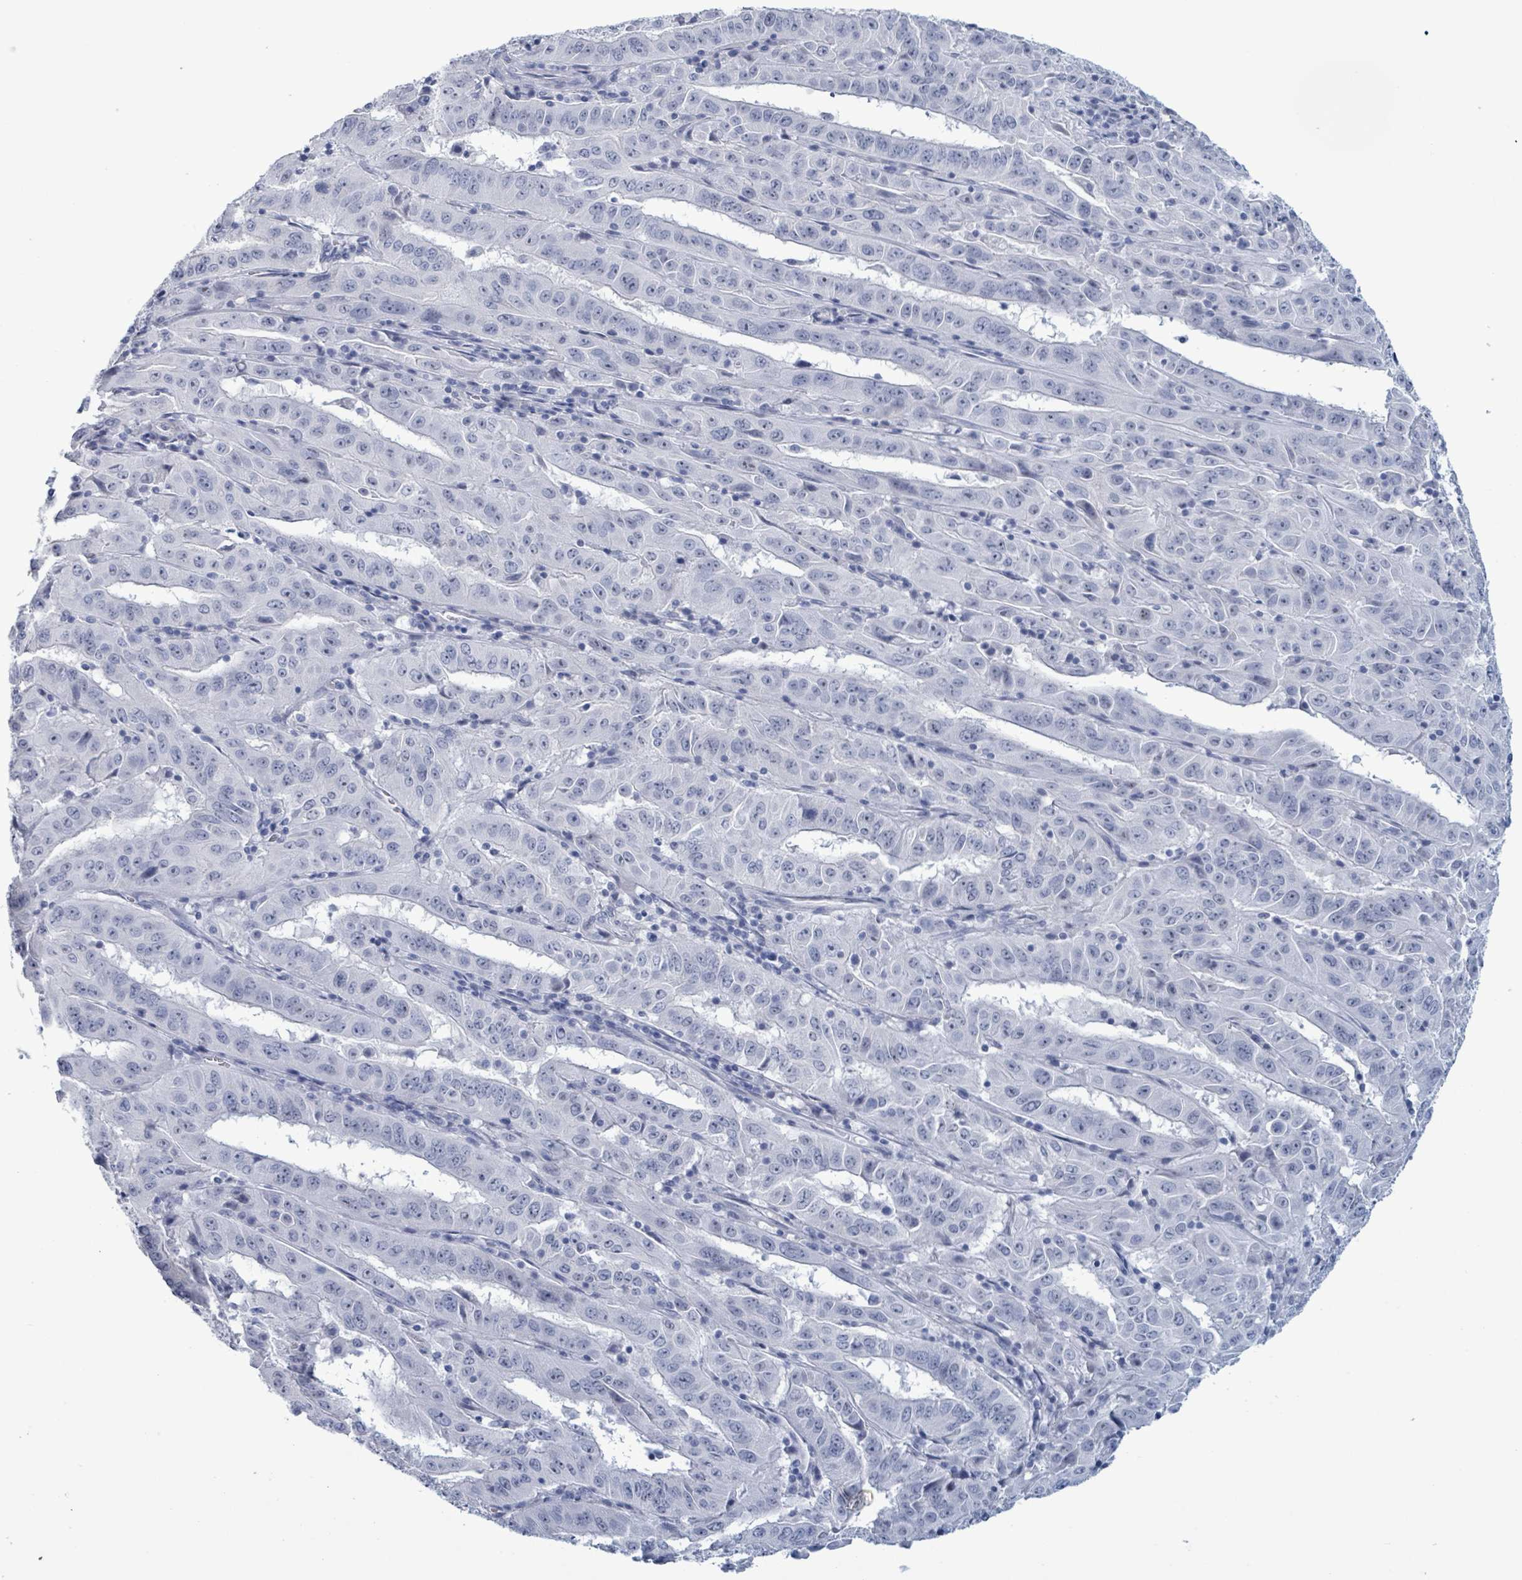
{"staining": {"intensity": "negative", "quantity": "none", "location": "none"}, "tissue": "pancreatic cancer", "cell_type": "Tumor cells", "image_type": "cancer", "snomed": [{"axis": "morphology", "description": "Adenocarcinoma, NOS"}, {"axis": "topography", "description": "Pancreas"}], "caption": "Photomicrograph shows no protein expression in tumor cells of adenocarcinoma (pancreatic) tissue.", "gene": "ZNF771", "patient": {"sex": "male", "age": 63}}